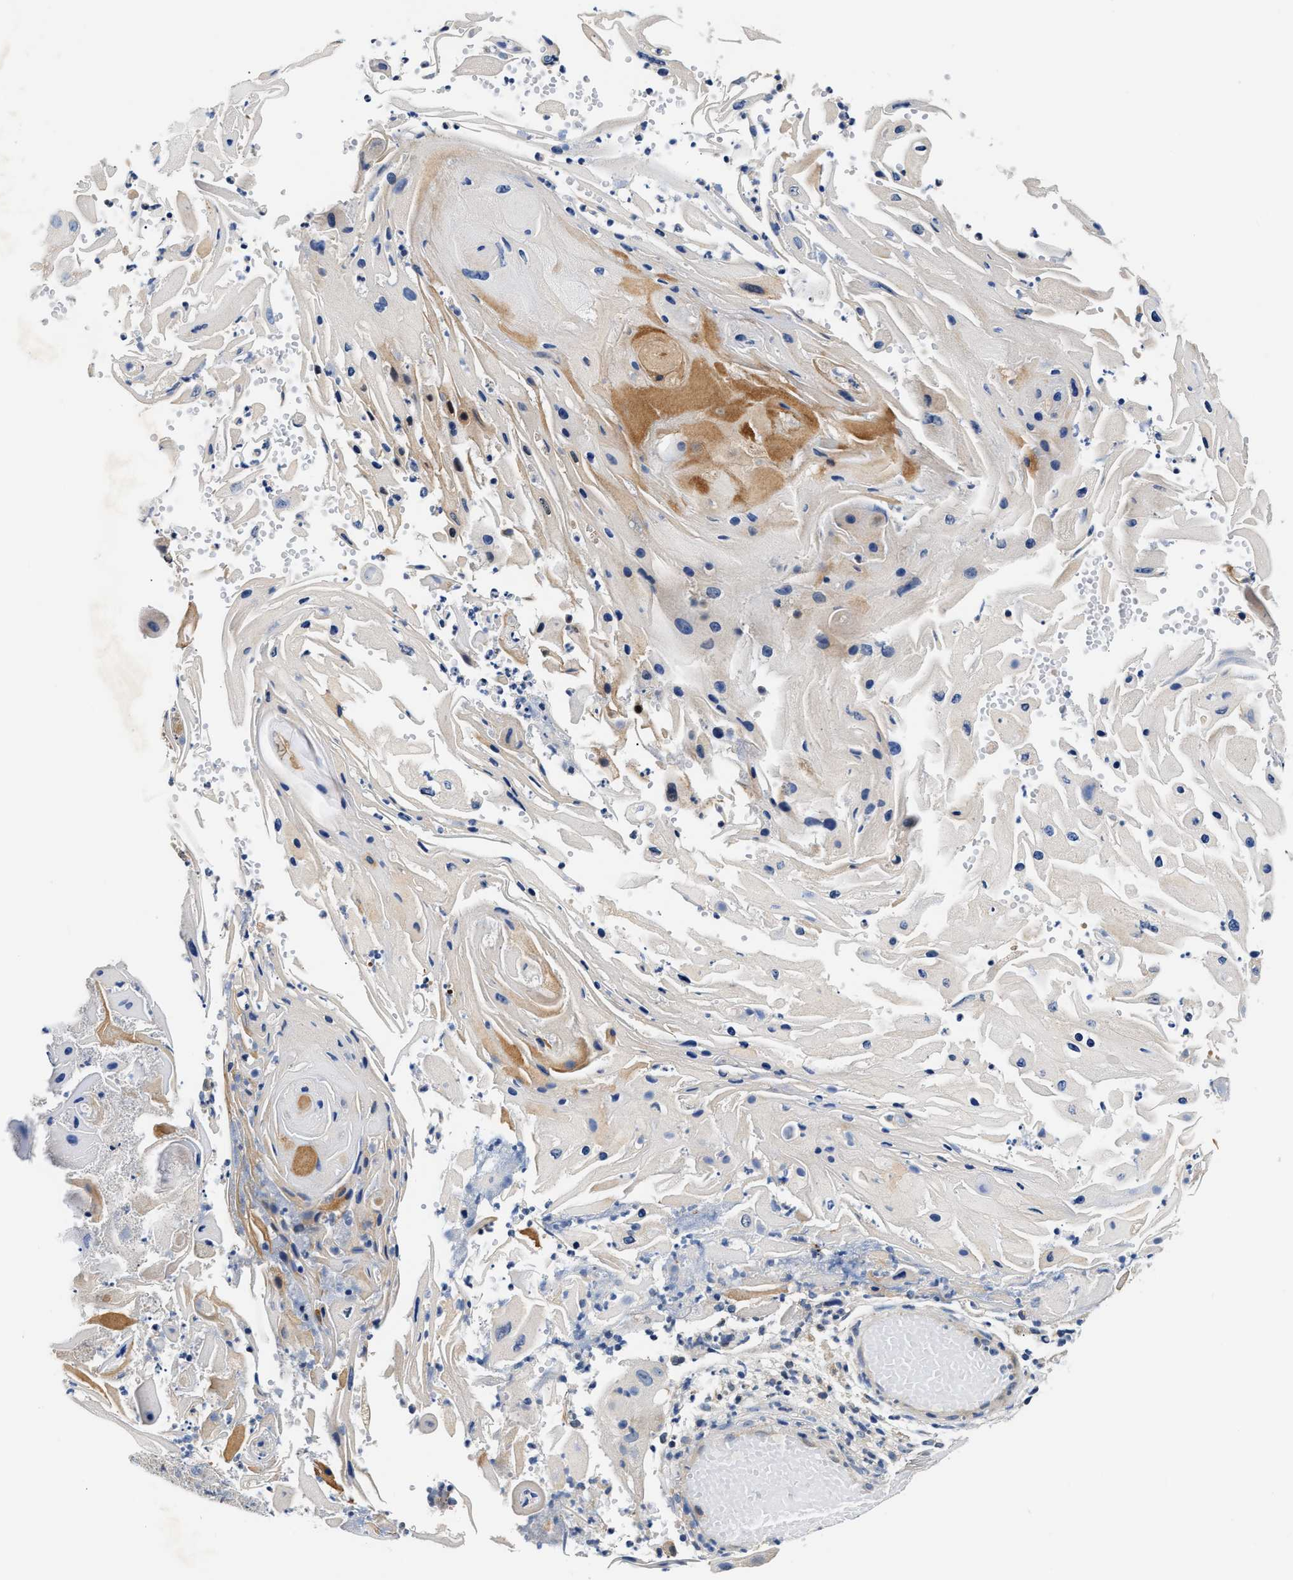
{"staining": {"intensity": "weak", "quantity": "<25%", "location": "cytoplasmic/membranous"}, "tissue": "skin cancer", "cell_type": "Tumor cells", "image_type": "cancer", "snomed": [{"axis": "morphology", "description": "Squamous cell carcinoma, NOS"}, {"axis": "topography", "description": "Skin"}], "caption": "This image is of skin cancer (squamous cell carcinoma) stained with IHC to label a protein in brown with the nuclei are counter-stained blue. There is no expression in tumor cells.", "gene": "FAM185A", "patient": {"sex": "female", "age": 44}}